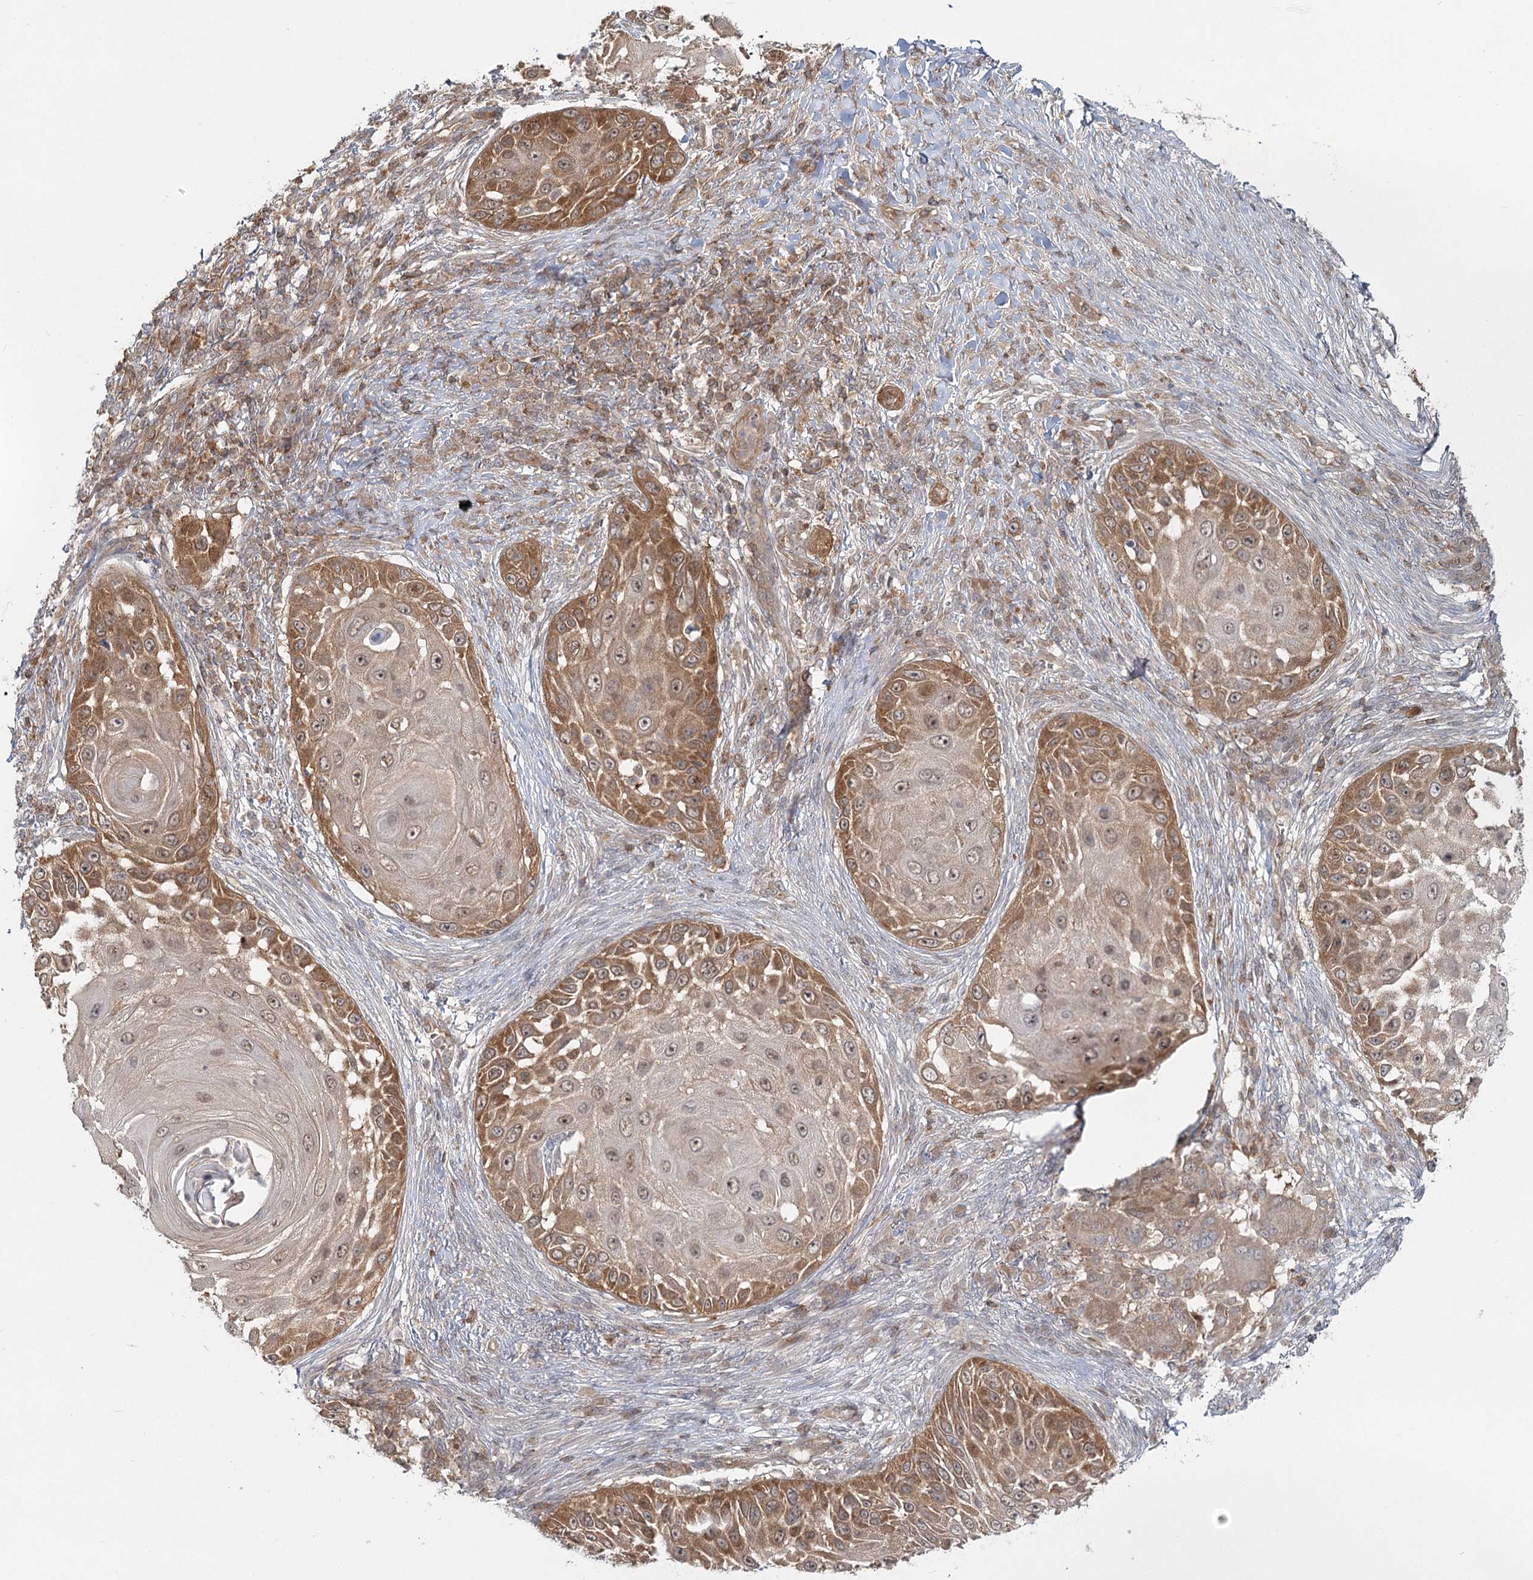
{"staining": {"intensity": "moderate", "quantity": ">75%", "location": "cytoplasmic/membranous"}, "tissue": "skin cancer", "cell_type": "Tumor cells", "image_type": "cancer", "snomed": [{"axis": "morphology", "description": "Squamous cell carcinoma, NOS"}, {"axis": "topography", "description": "Skin"}], "caption": "IHC (DAB) staining of human skin squamous cell carcinoma shows moderate cytoplasmic/membranous protein positivity in about >75% of tumor cells. (IHC, brightfield microscopy, high magnification).", "gene": "FAM120B", "patient": {"sex": "female", "age": 44}}